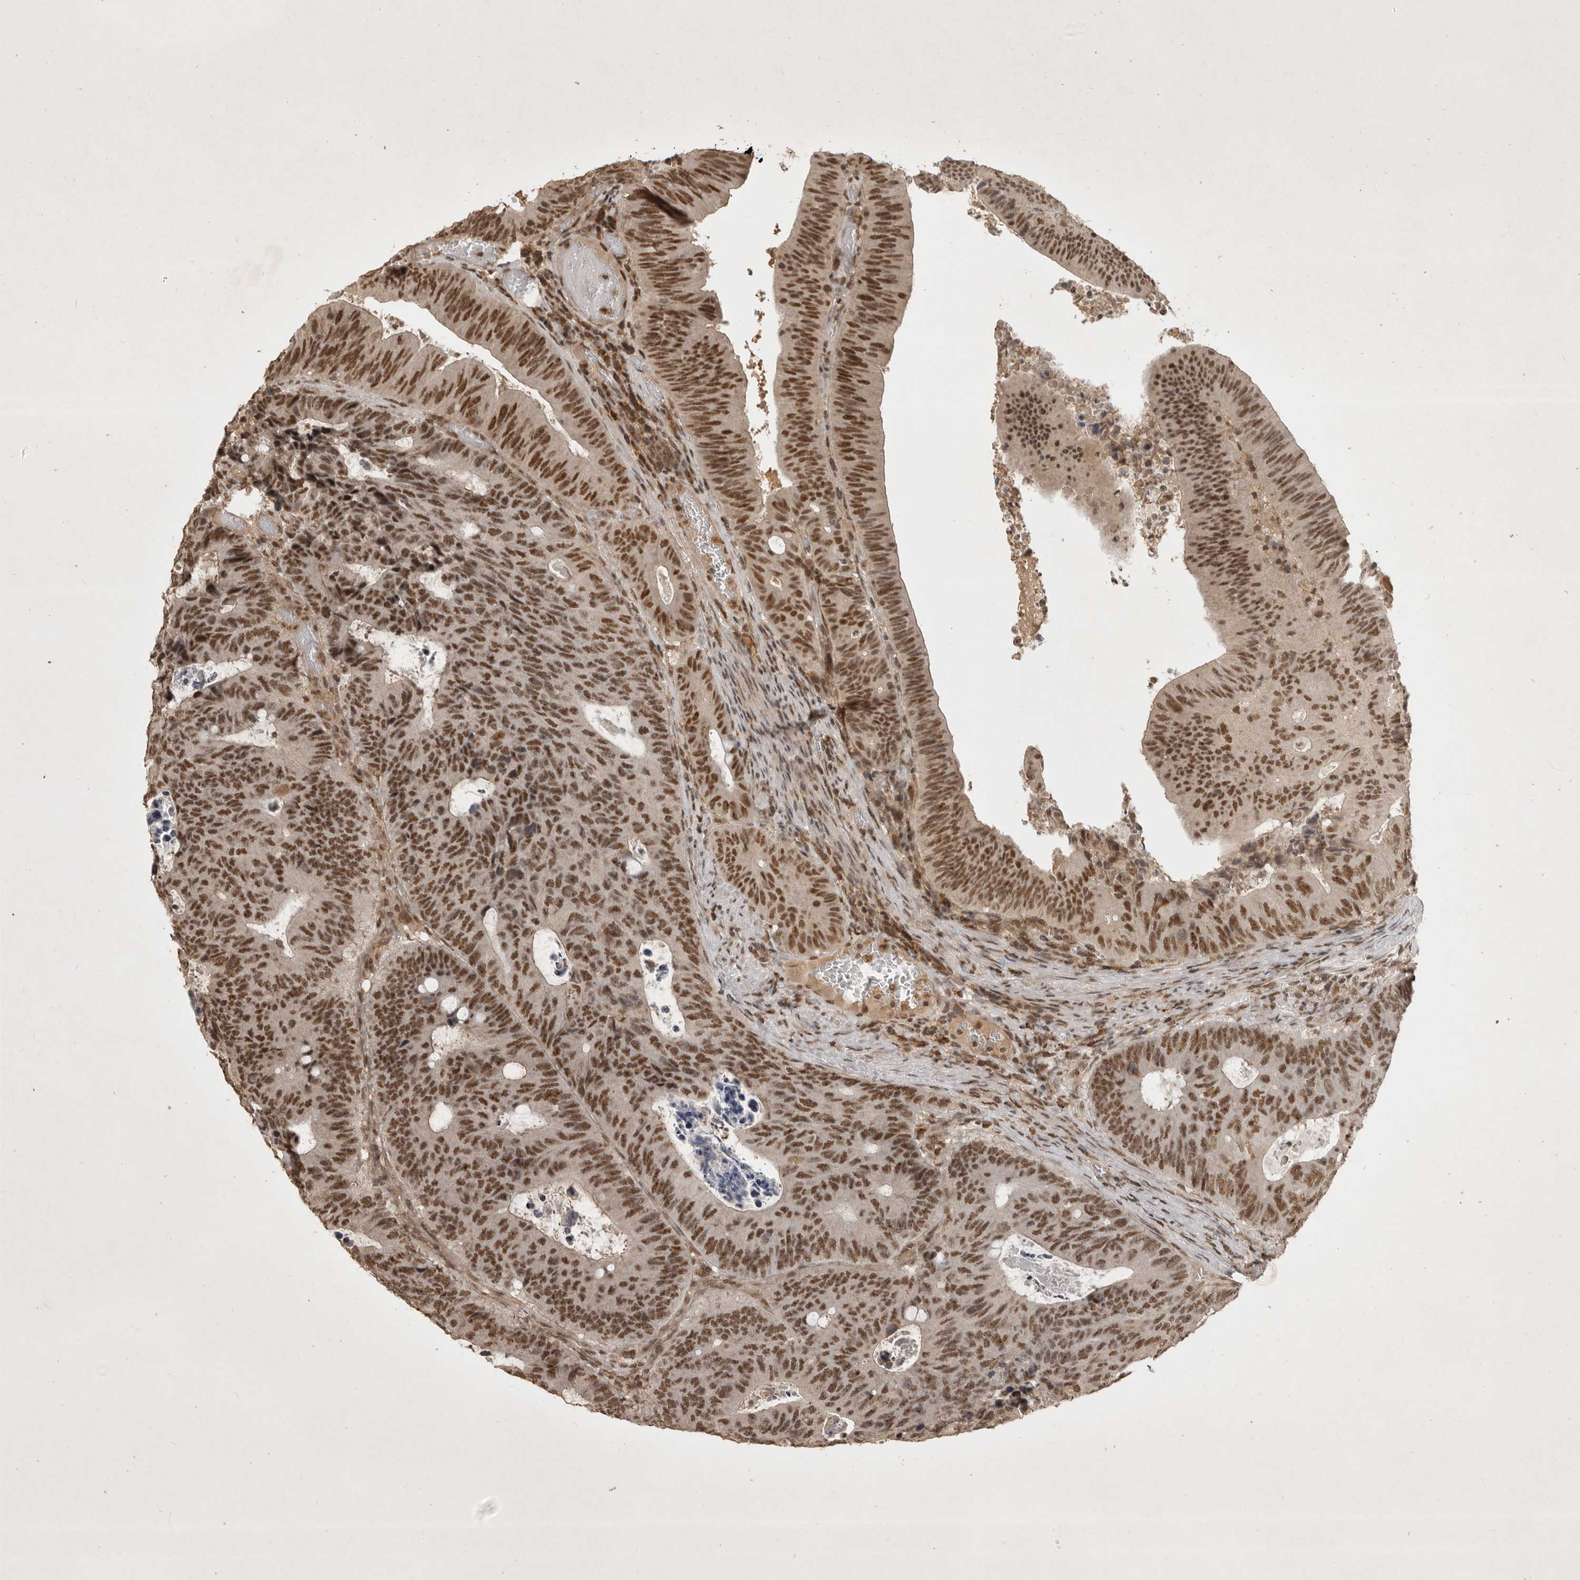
{"staining": {"intensity": "moderate", "quantity": ">75%", "location": "nuclear"}, "tissue": "colorectal cancer", "cell_type": "Tumor cells", "image_type": "cancer", "snomed": [{"axis": "morphology", "description": "Adenocarcinoma, NOS"}, {"axis": "topography", "description": "Colon"}], "caption": "Brown immunohistochemical staining in human adenocarcinoma (colorectal) exhibits moderate nuclear expression in about >75% of tumor cells.", "gene": "CBLL1", "patient": {"sex": "male", "age": 87}}